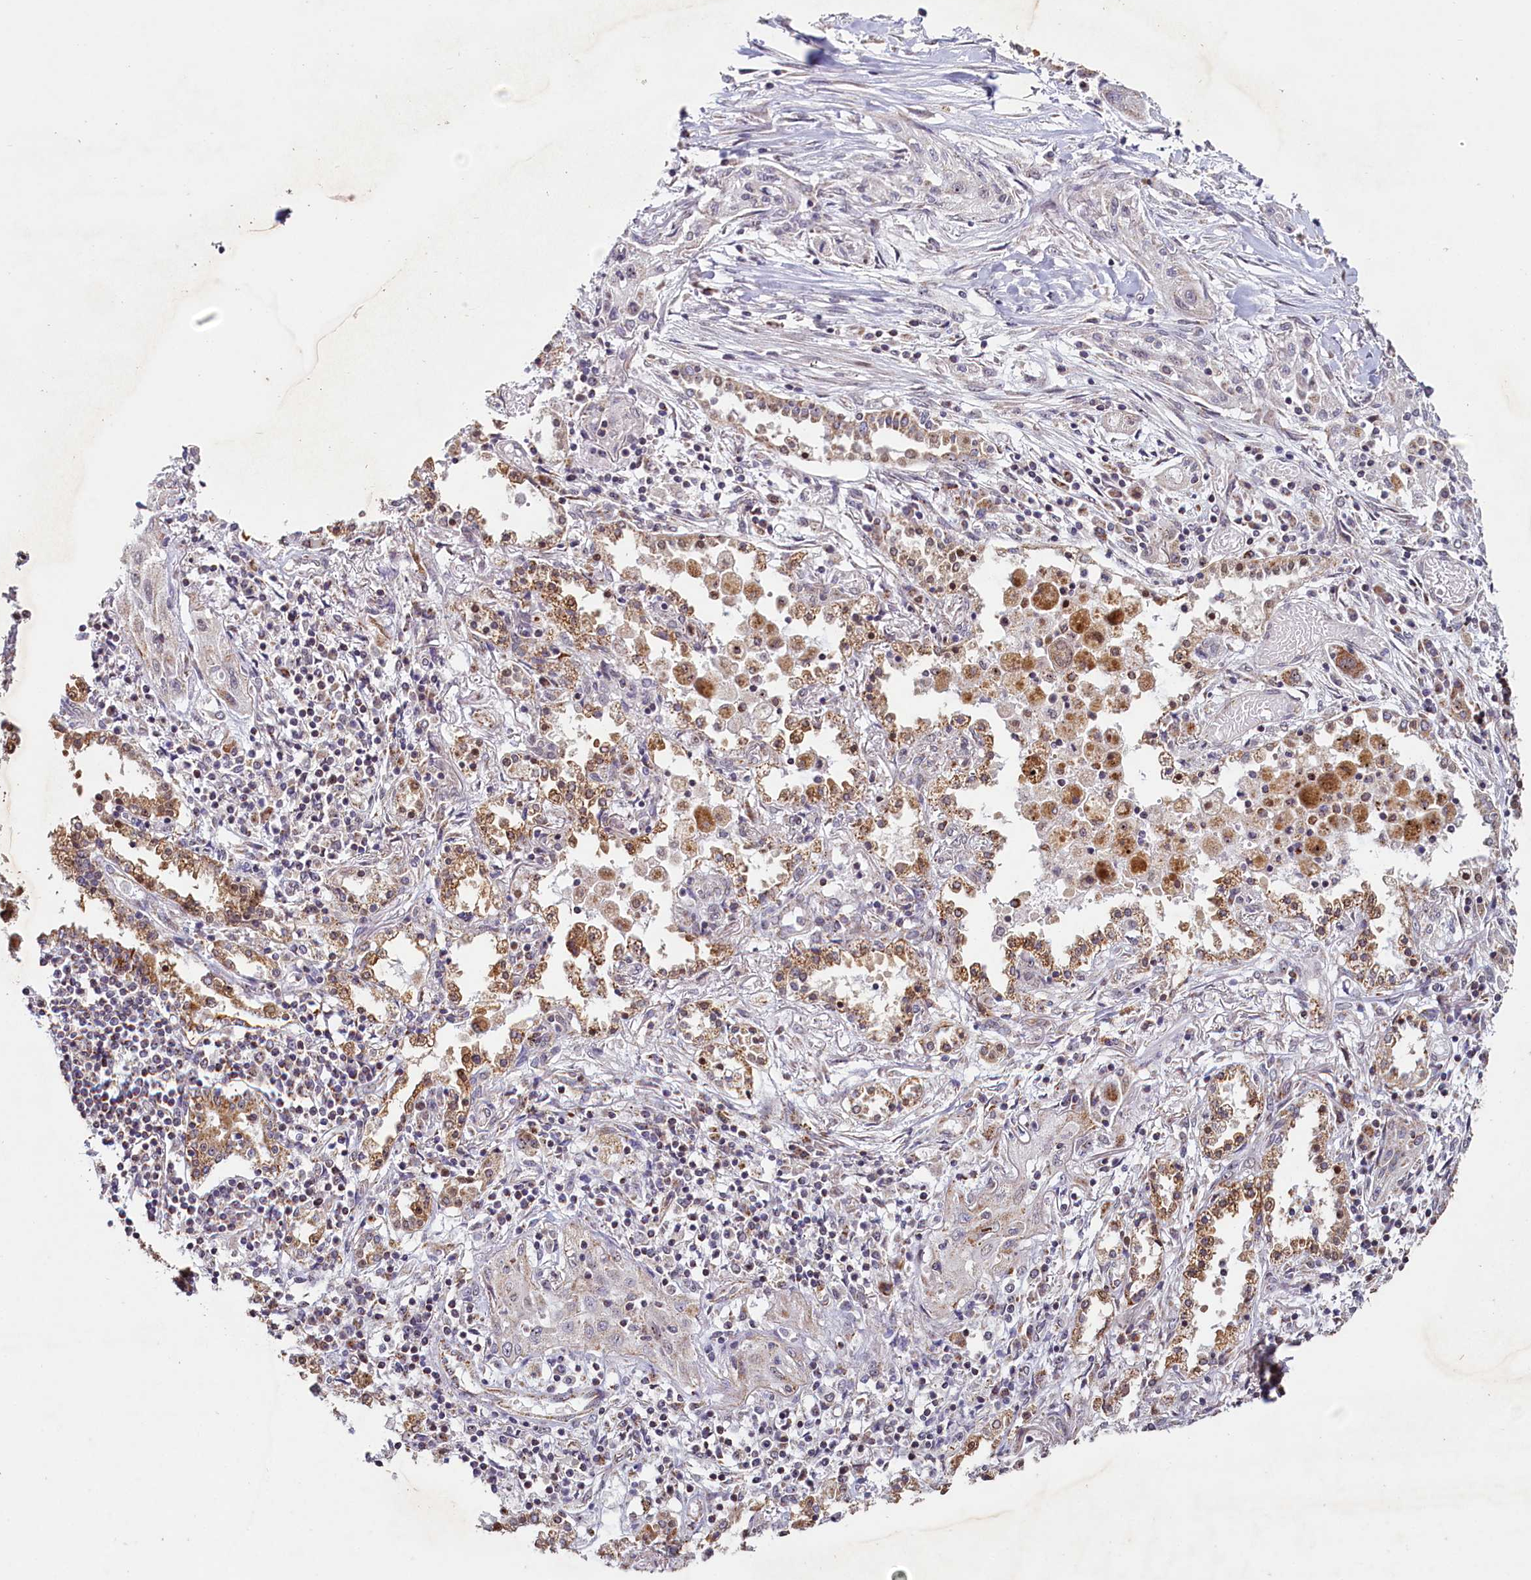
{"staining": {"intensity": "negative", "quantity": "none", "location": "none"}, "tissue": "lung cancer", "cell_type": "Tumor cells", "image_type": "cancer", "snomed": [{"axis": "morphology", "description": "Squamous cell carcinoma, NOS"}, {"axis": "topography", "description": "Lung"}], "caption": "Immunohistochemistry (IHC) micrograph of neoplastic tissue: lung cancer (squamous cell carcinoma) stained with DAB (3,3'-diaminobenzidine) demonstrates no significant protein staining in tumor cells.", "gene": "PDE6D", "patient": {"sex": "female", "age": 47}}